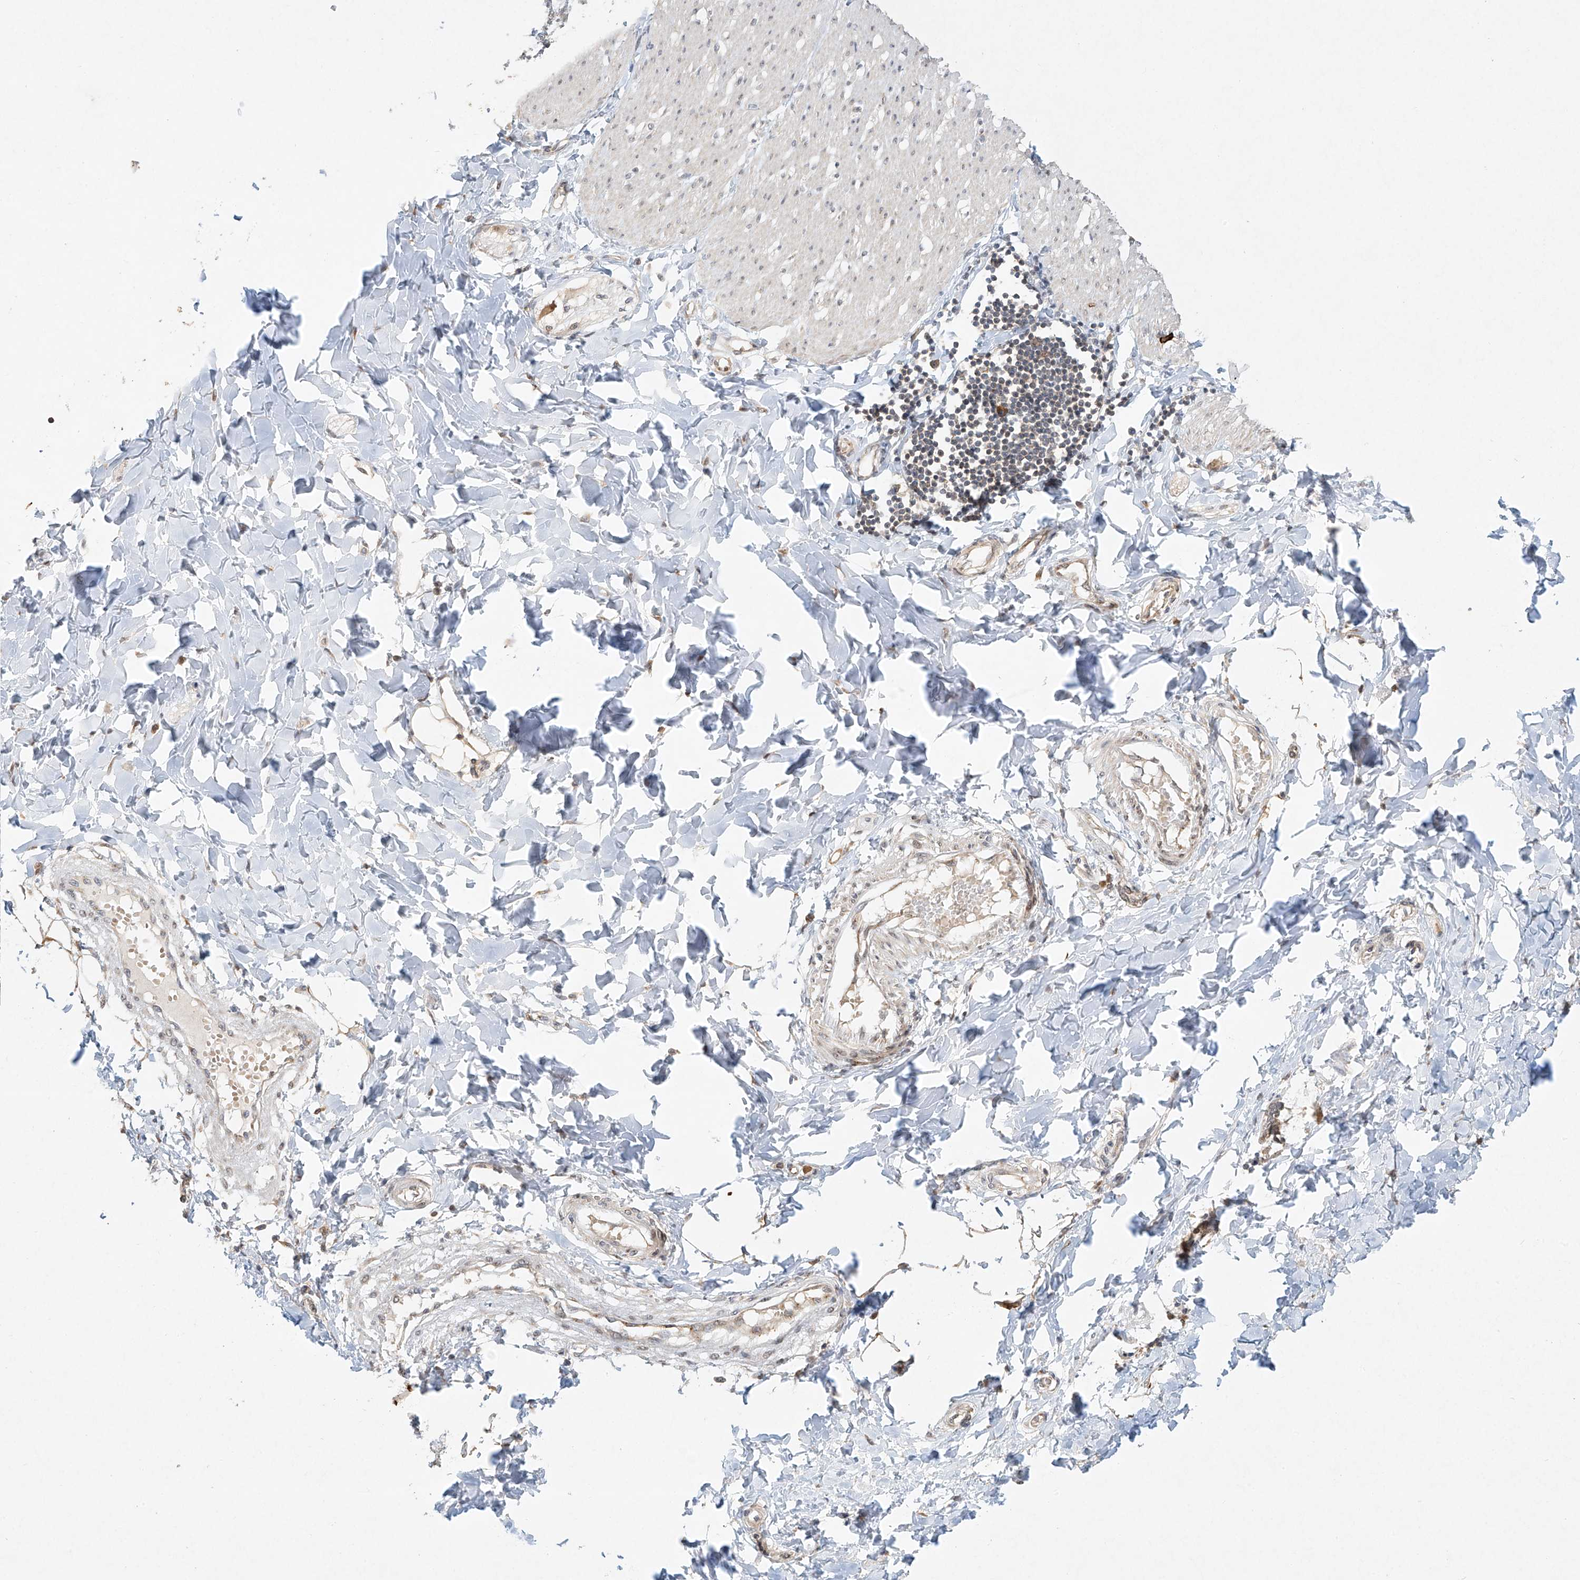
{"staining": {"intensity": "negative", "quantity": "none", "location": "none"}, "tissue": "smooth muscle", "cell_type": "Smooth muscle cells", "image_type": "normal", "snomed": [{"axis": "morphology", "description": "Normal tissue, NOS"}, {"axis": "morphology", "description": "Adenocarcinoma, NOS"}, {"axis": "topography", "description": "Colon"}, {"axis": "topography", "description": "Peripheral nerve tissue"}], "caption": "High power microscopy histopathology image of an IHC histopathology image of normal smooth muscle, revealing no significant positivity in smooth muscle cells.", "gene": "TASP1", "patient": {"sex": "male", "age": 14}}